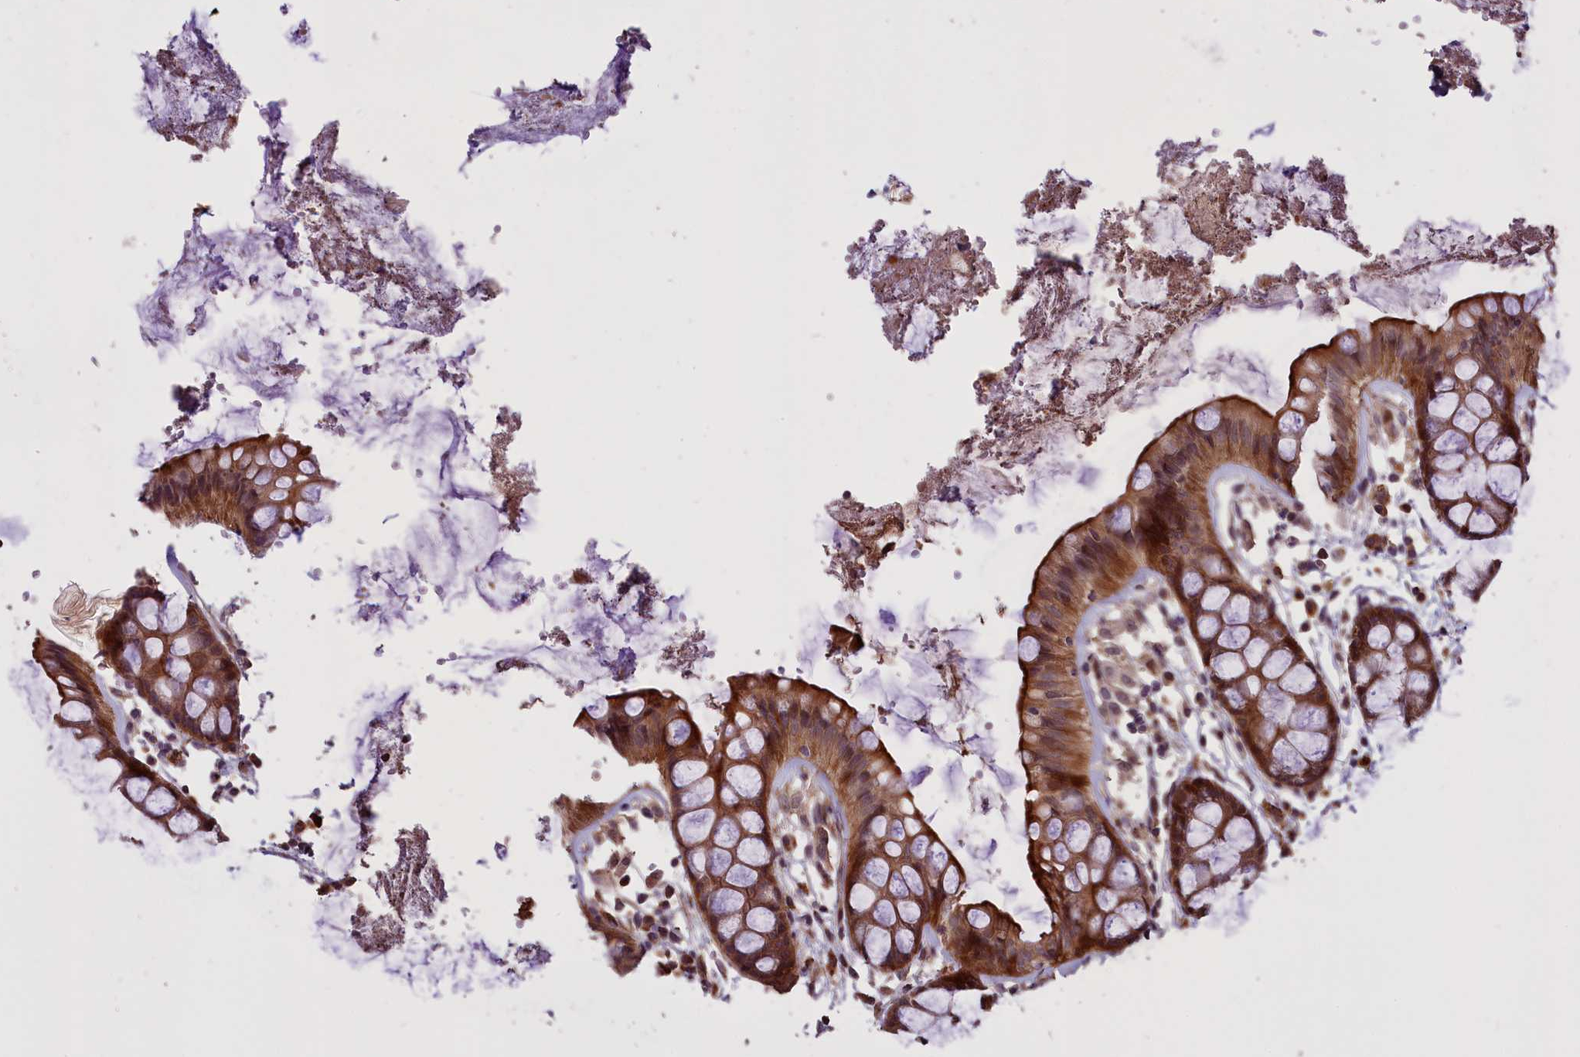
{"staining": {"intensity": "strong", "quantity": ">75%", "location": "cytoplasmic/membranous,nuclear"}, "tissue": "rectum", "cell_type": "Glandular cells", "image_type": "normal", "snomed": [{"axis": "morphology", "description": "Normal tissue, NOS"}, {"axis": "topography", "description": "Rectum"}], "caption": "Benign rectum displays strong cytoplasmic/membranous,nuclear expression in approximately >75% of glandular cells.", "gene": "ENHO", "patient": {"sex": "female", "age": 66}}